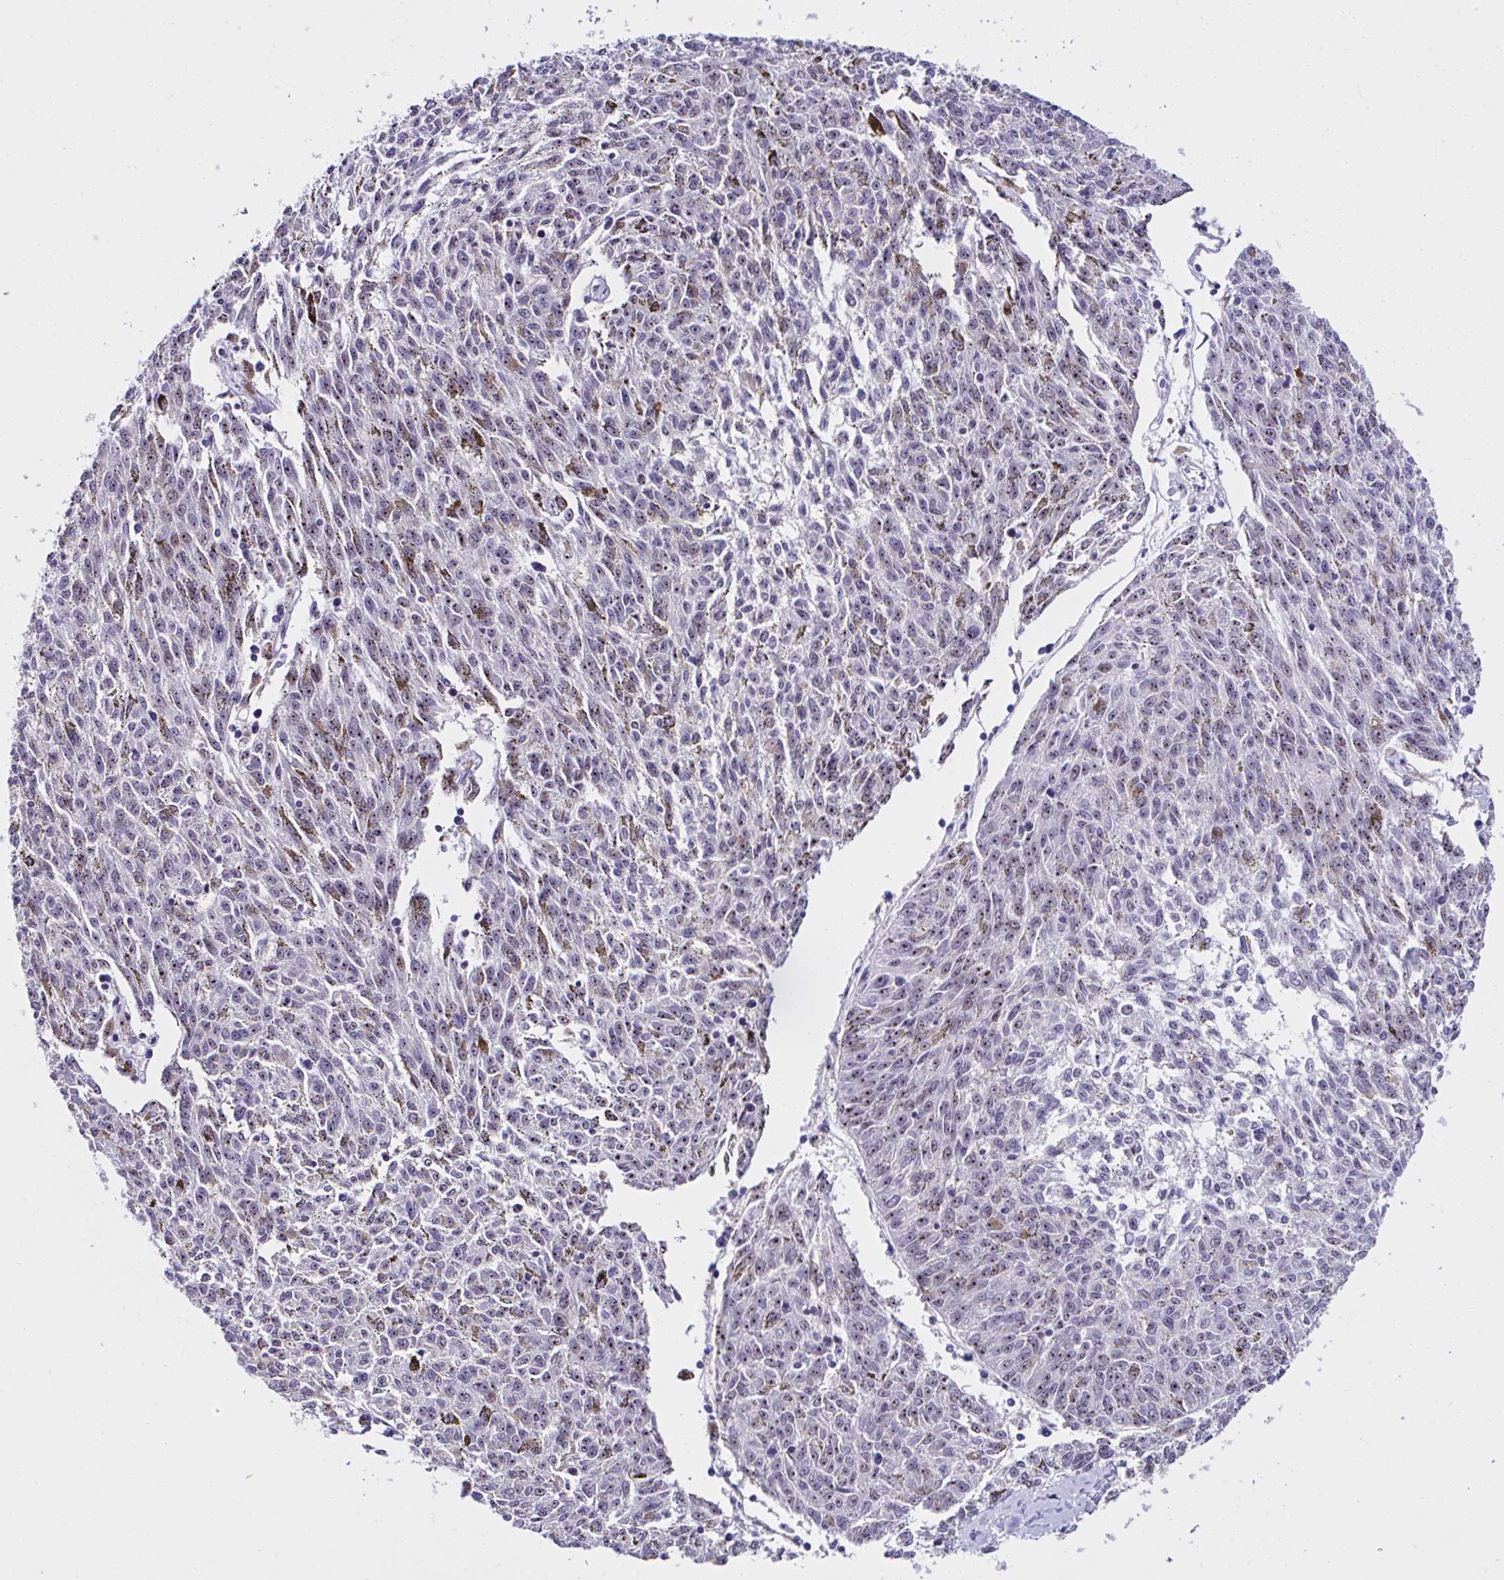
{"staining": {"intensity": "negative", "quantity": "none", "location": "none"}, "tissue": "melanoma", "cell_type": "Tumor cells", "image_type": "cancer", "snomed": [{"axis": "morphology", "description": "Malignant melanoma, NOS"}, {"axis": "topography", "description": "Skin"}], "caption": "Immunohistochemical staining of melanoma displays no significant staining in tumor cells.", "gene": "CEP72", "patient": {"sex": "female", "age": 72}}